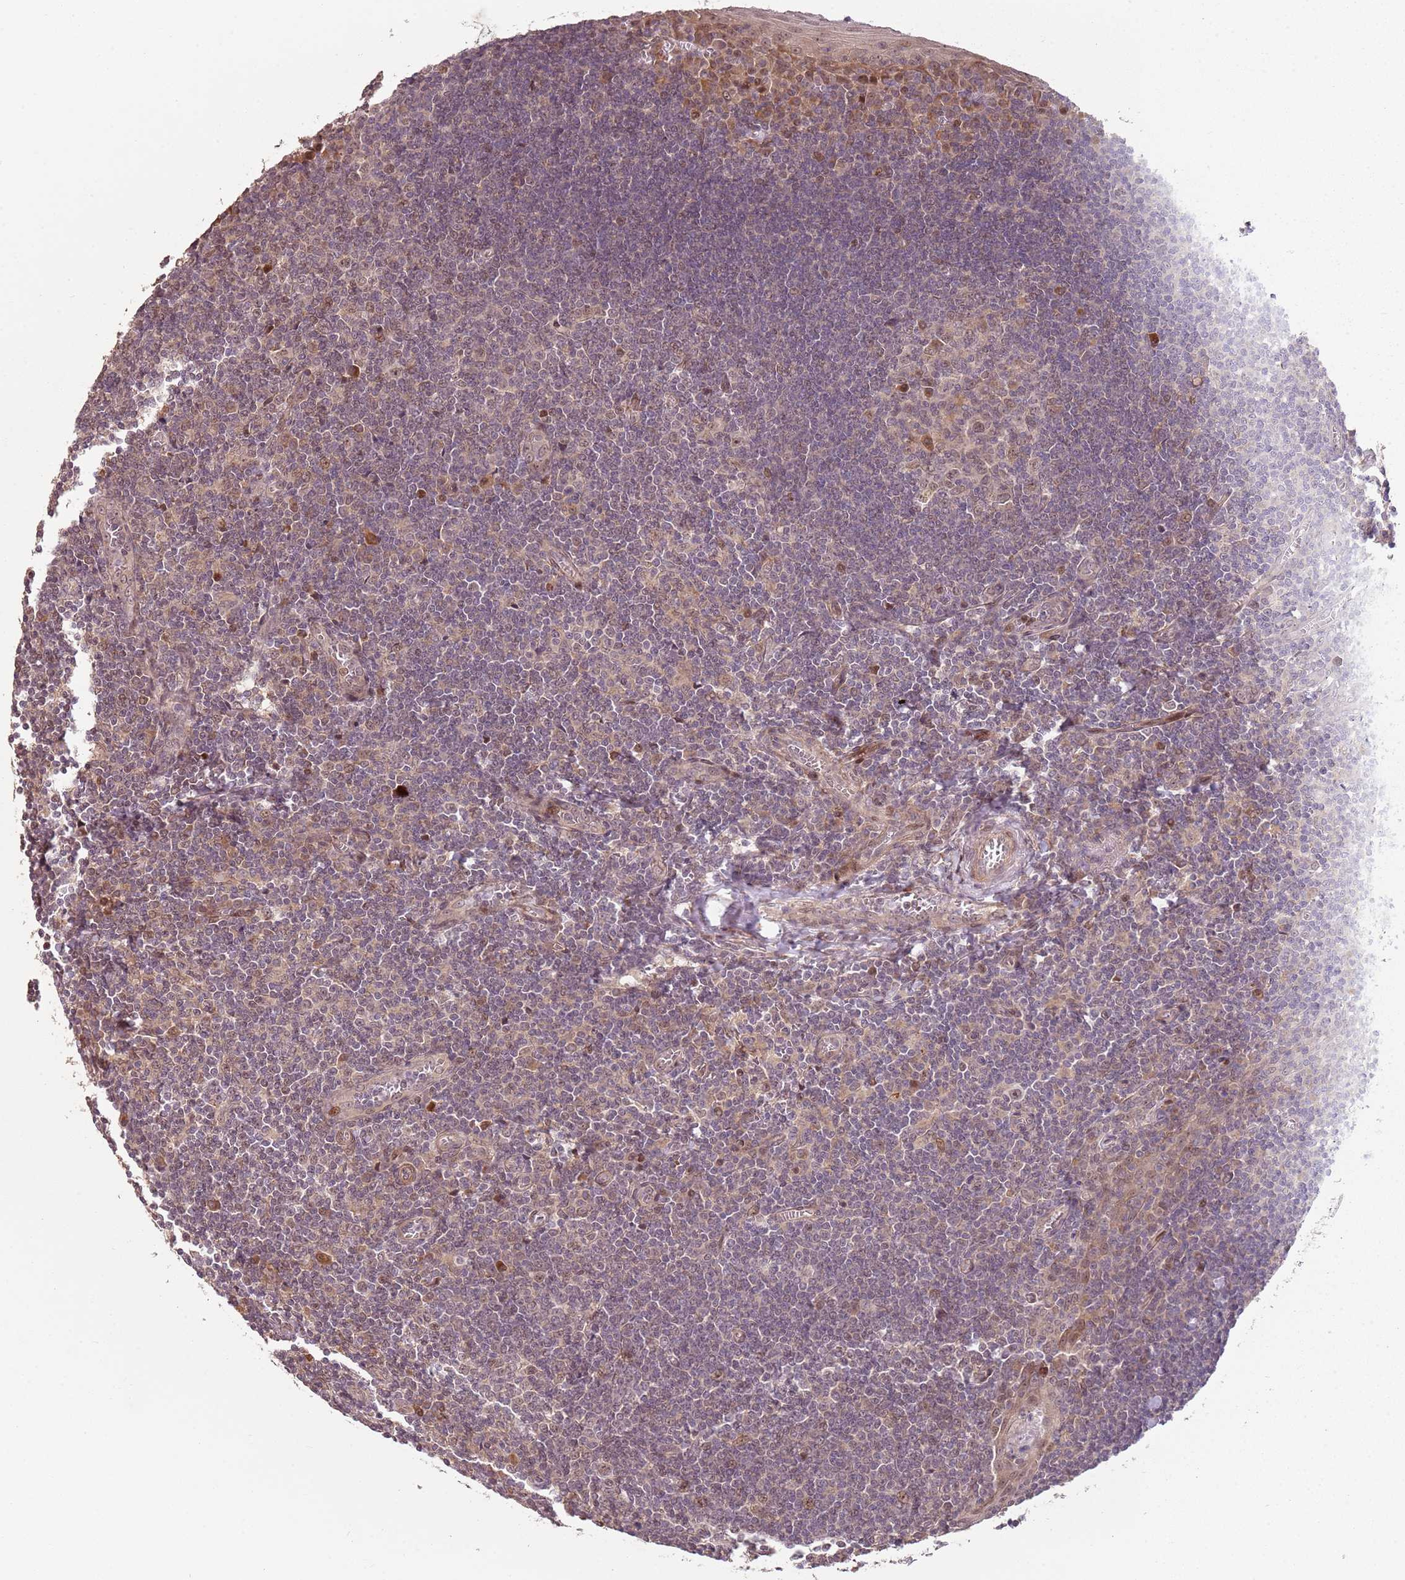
{"staining": {"intensity": "weak", "quantity": "25%-75%", "location": "cytoplasmic/membranous,nuclear"}, "tissue": "tonsil", "cell_type": "Germinal center cells", "image_type": "normal", "snomed": [{"axis": "morphology", "description": "Normal tissue, NOS"}, {"axis": "topography", "description": "Tonsil"}], "caption": "Immunohistochemistry (IHC) staining of unremarkable tonsil, which demonstrates low levels of weak cytoplasmic/membranous,nuclear expression in about 25%-75% of germinal center cells indicating weak cytoplasmic/membranous,nuclear protein expression. The staining was performed using DAB (3,3'-diaminobenzidine) (brown) for protein detection and nuclei were counterstained in hematoxylin (blue).", "gene": "CHURC1", "patient": {"sex": "male", "age": 27}}